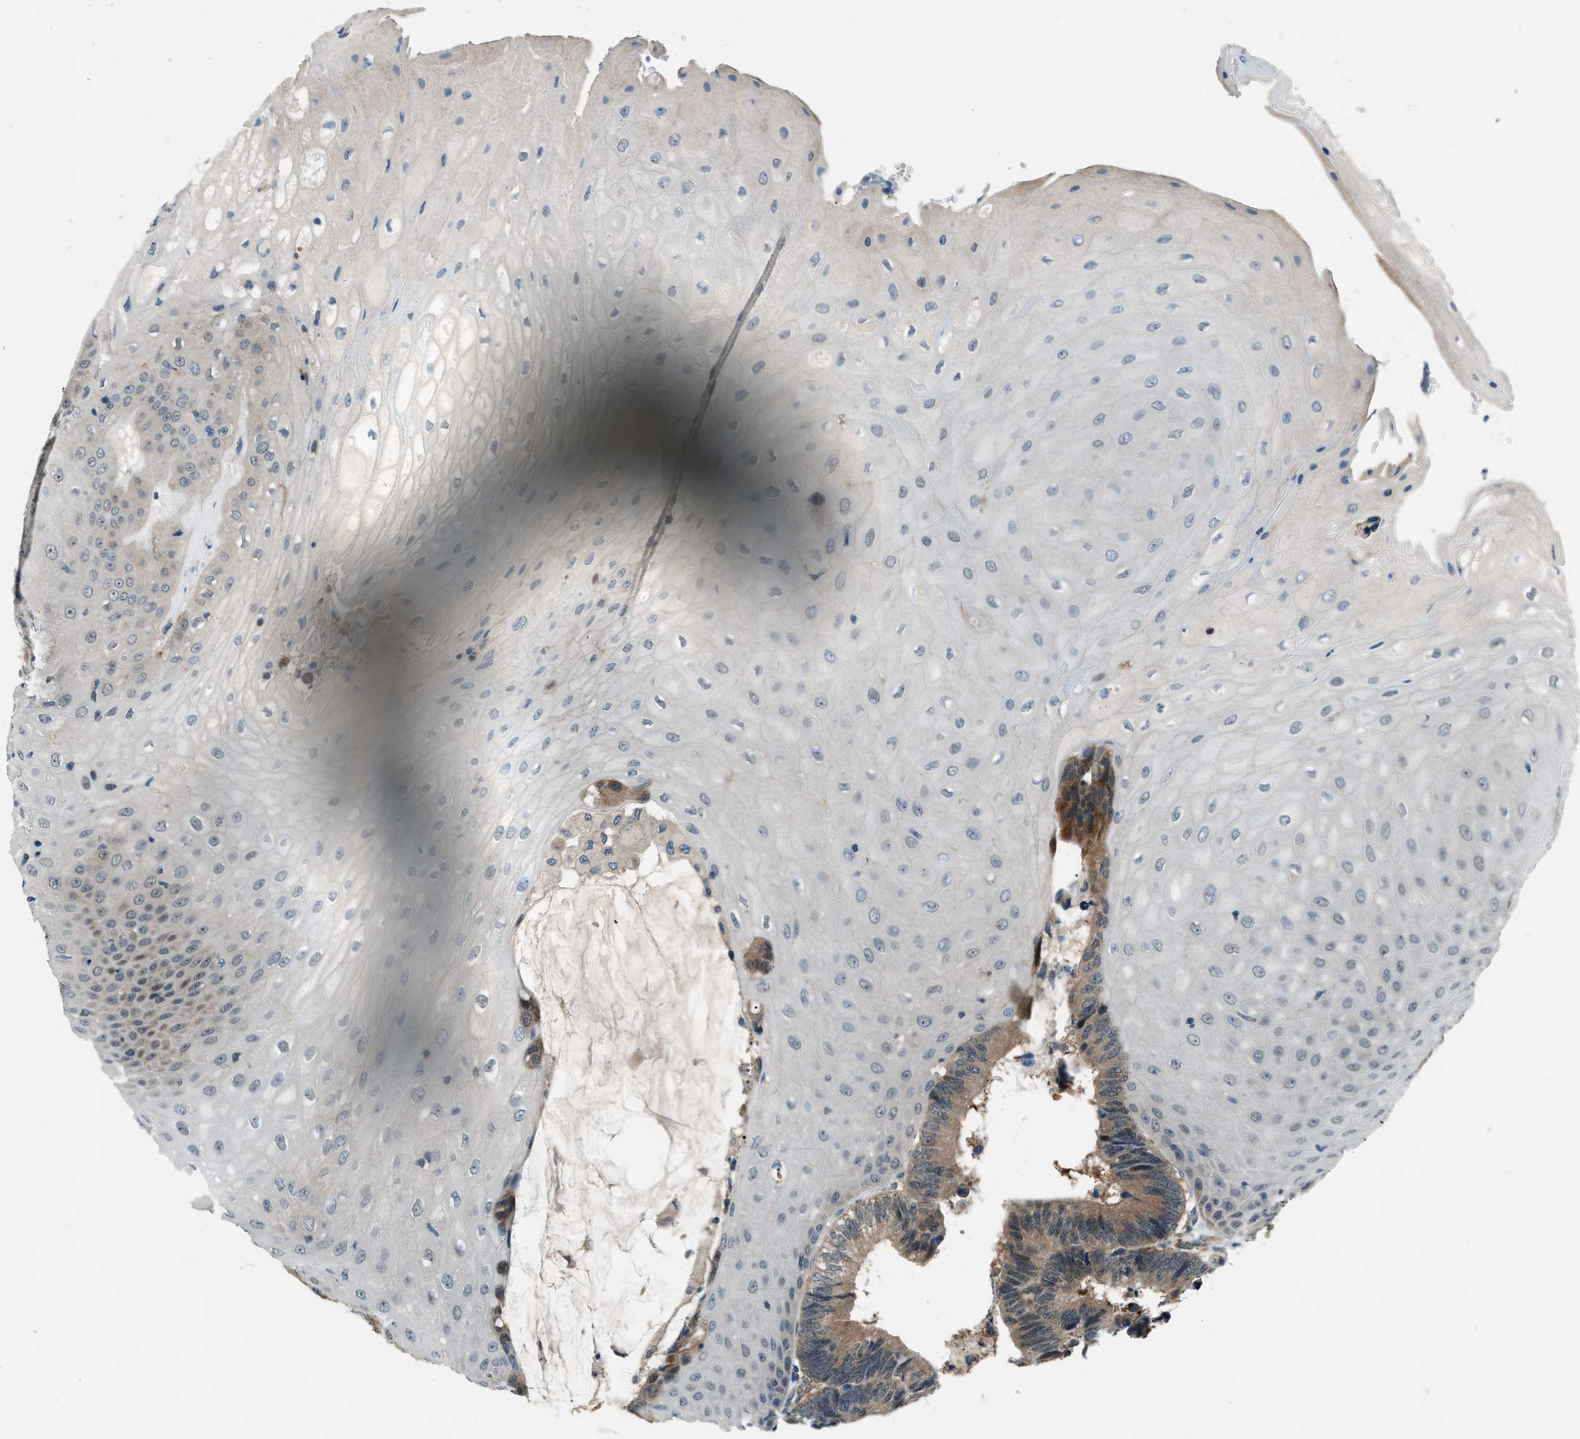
{"staining": {"intensity": "moderate", "quantity": ">75%", "location": "cytoplasmic/membranous"}, "tissue": "colorectal cancer", "cell_type": "Tumor cells", "image_type": "cancer", "snomed": [{"axis": "morphology", "description": "Adenocarcinoma, NOS"}, {"axis": "topography", "description": "Rectum"}, {"axis": "topography", "description": "Anal"}], "caption": "High-magnification brightfield microscopy of colorectal cancer stained with DAB (brown) and counterstained with hematoxylin (blue). tumor cells exhibit moderate cytoplasmic/membranous staining is seen in about>75% of cells.", "gene": "NUDCD3", "patient": {"sex": "female", "age": 89}}